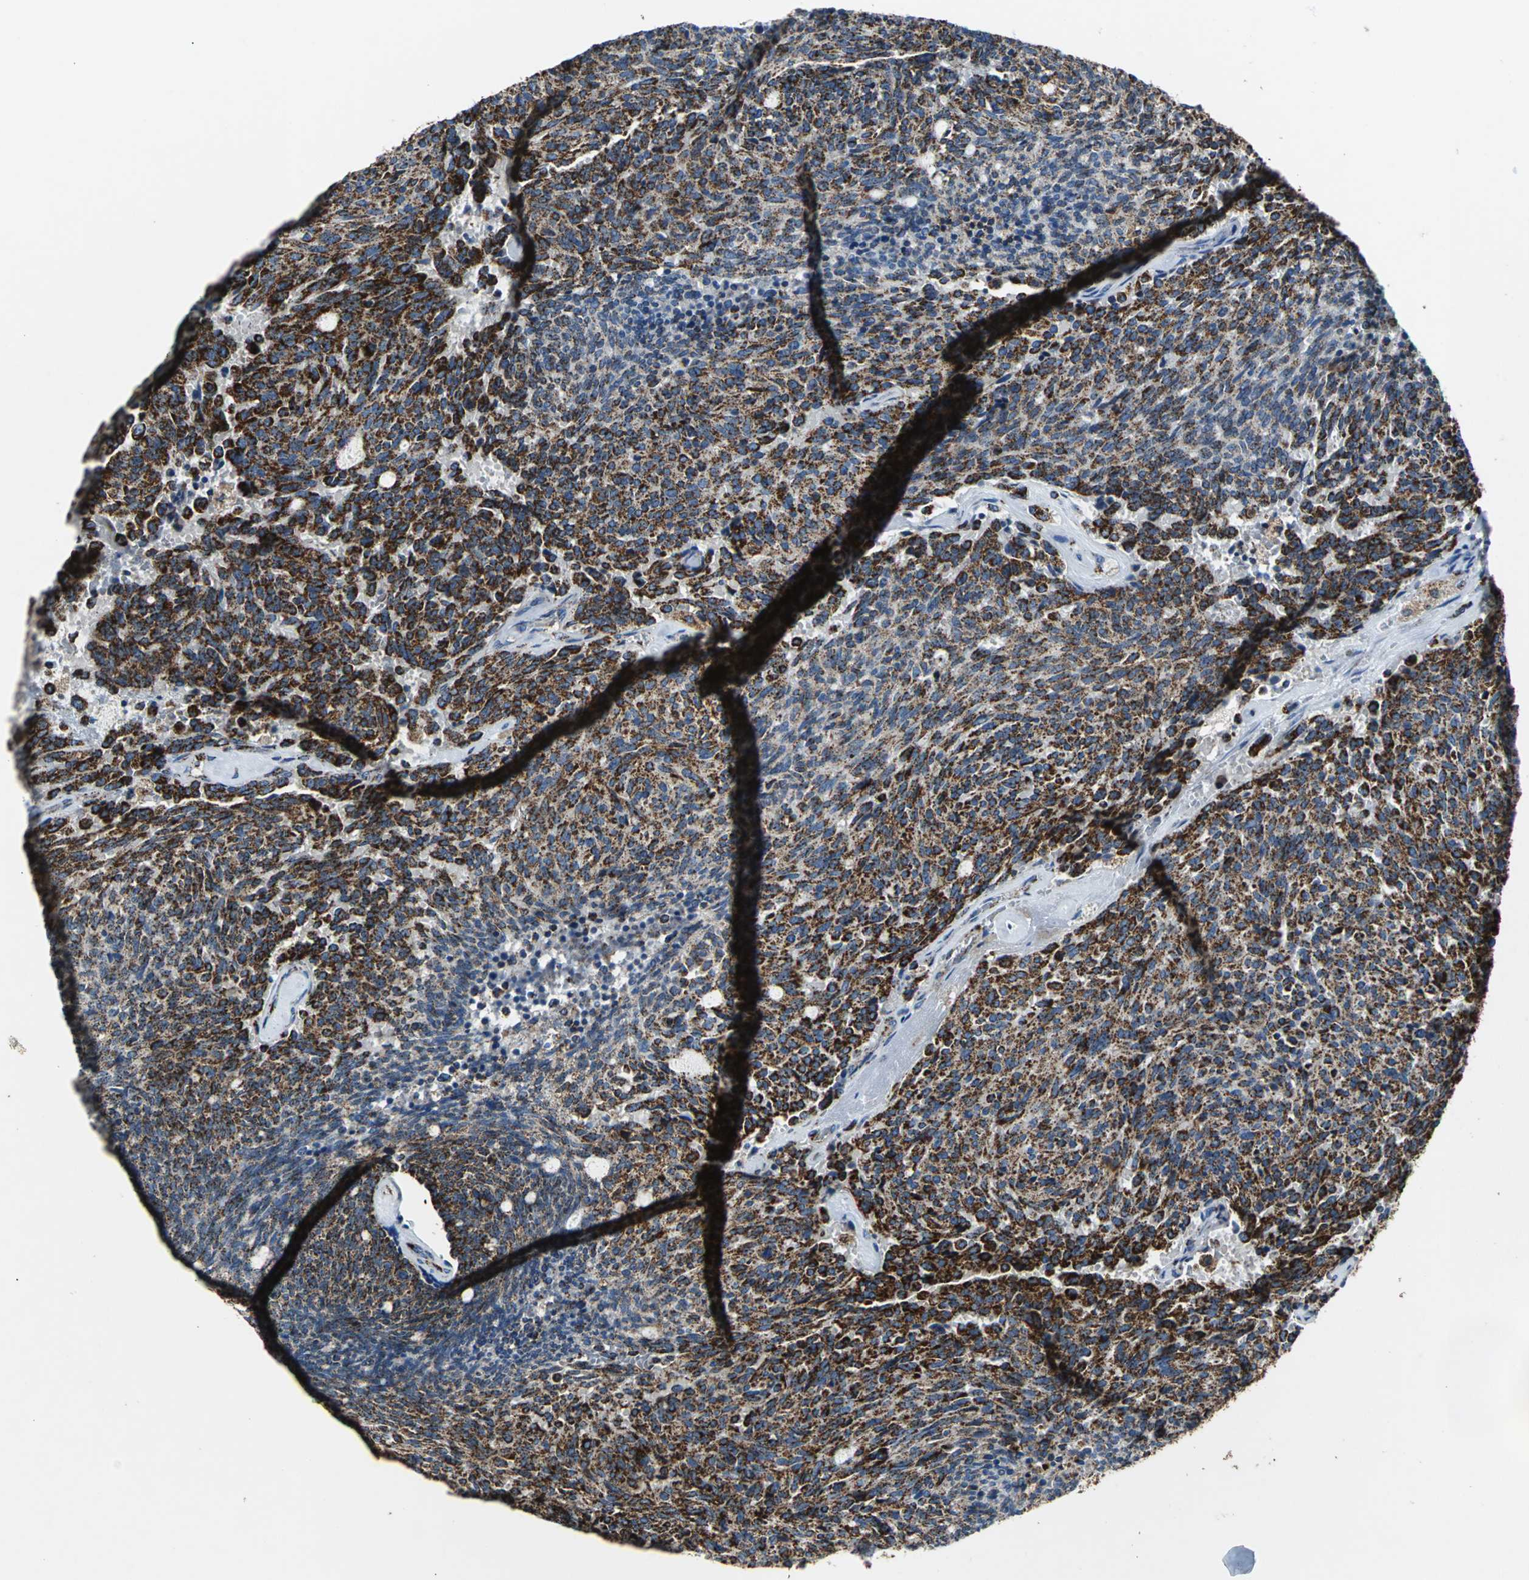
{"staining": {"intensity": "strong", "quantity": ">75%", "location": "cytoplasmic/membranous"}, "tissue": "carcinoid", "cell_type": "Tumor cells", "image_type": "cancer", "snomed": [{"axis": "morphology", "description": "Carcinoid, malignant, NOS"}, {"axis": "topography", "description": "Pancreas"}], "caption": "DAB (3,3'-diaminobenzidine) immunohistochemical staining of carcinoid (malignant) demonstrates strong cytoplasmic/membranous protein positivity in approximately >75% of tumor cells. Using DAB (3,3'-diaminobenzidine) (brown) and hematoxylin (blue) stains, captured at high magnification using brightfield microscopy.", "gene": "ECH1", "patient": {"sex": "female", "age": 54}}